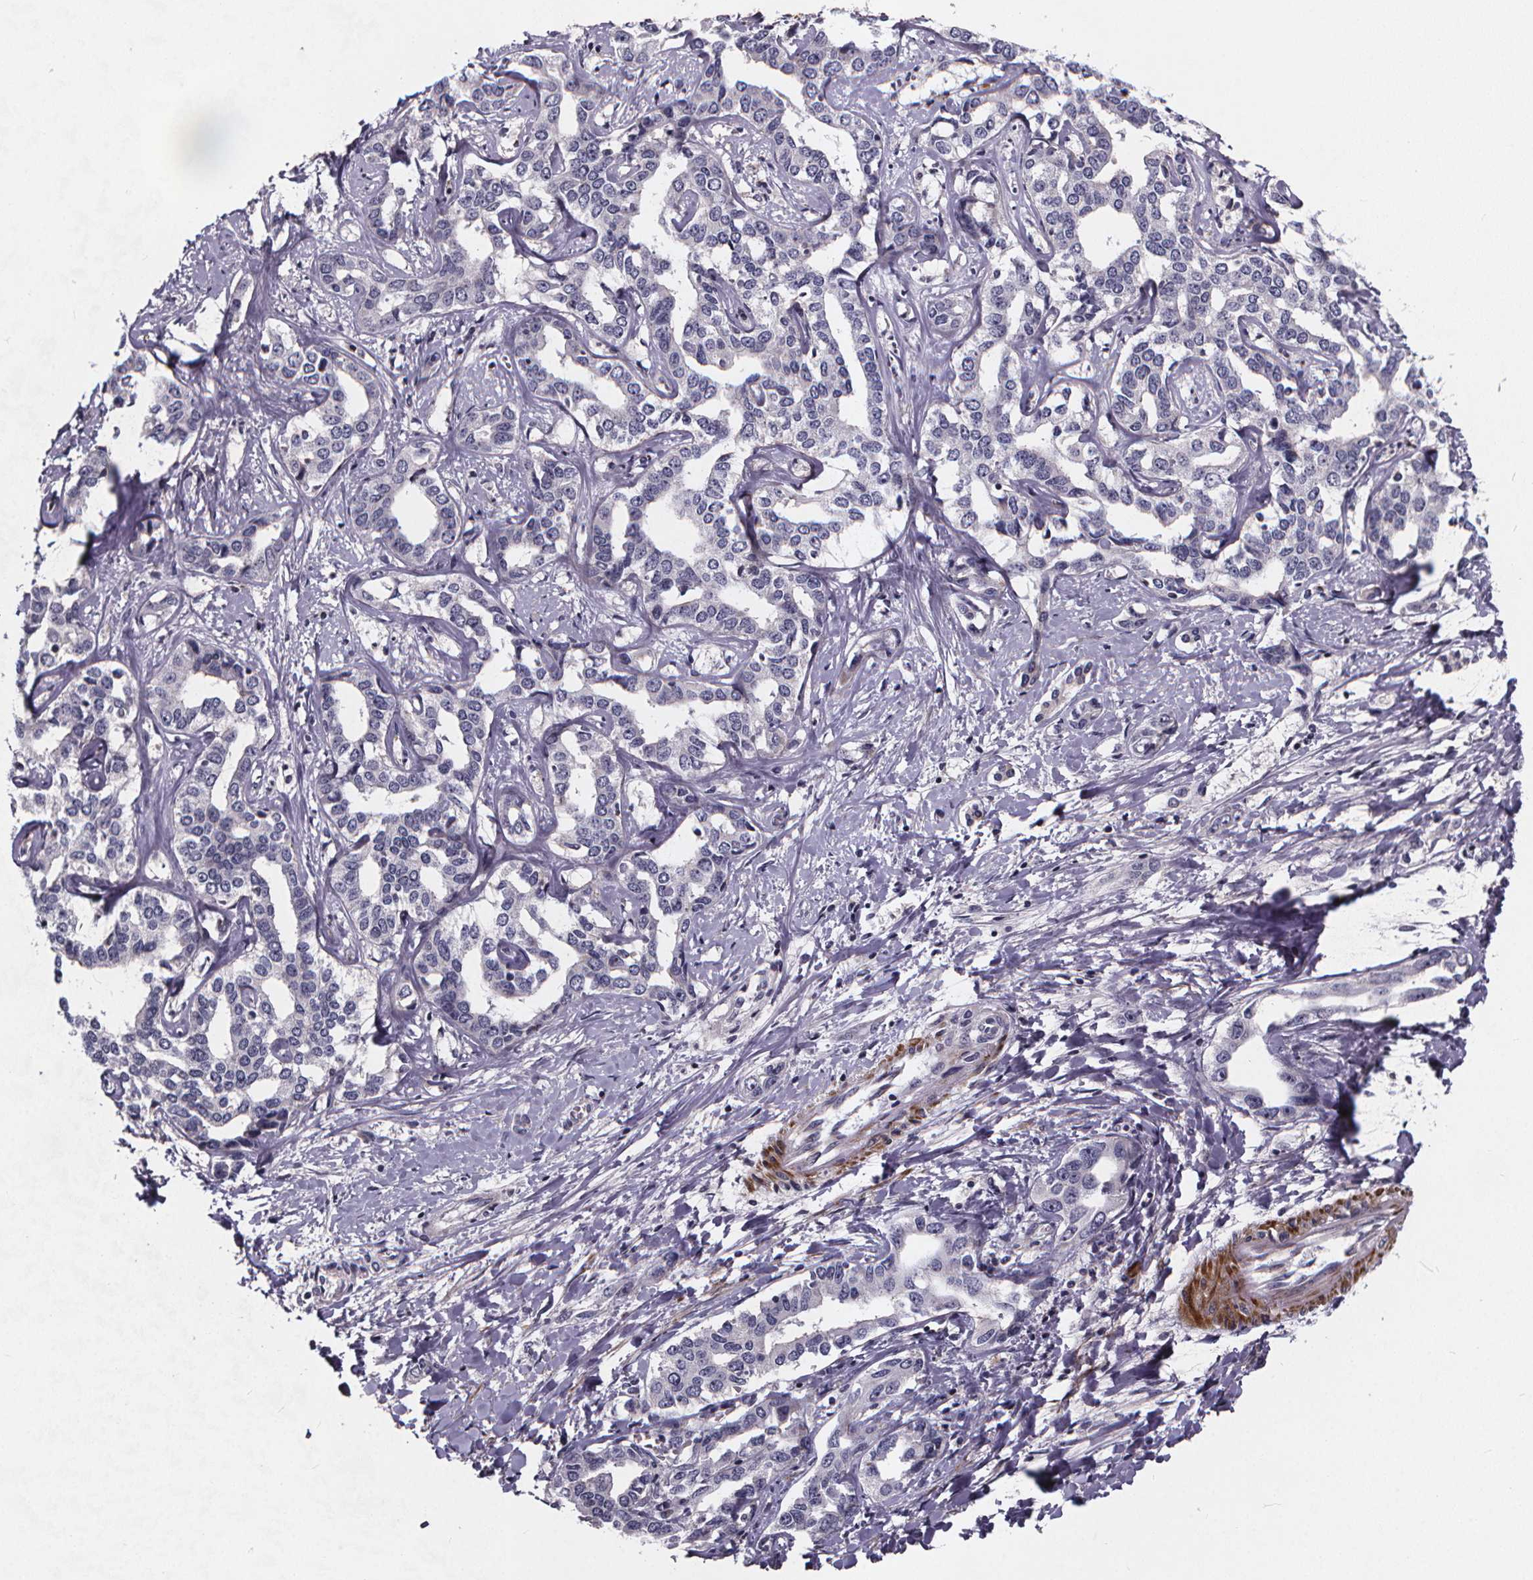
{"staining": {"intensity": "negative", "quantity": "none", "location": "none"}, "tissue": "liver cancer", "cell_type": "Tumor cells", "image_type": "cancer", "snomed": [{"axis": "morphology", "description": "Cholangiocarcinoma"}, {"axis": "topography", "description": "Liver"}], "caption": "Protein analysis of liver cancer demonstrates no significant expression in tumor cells.", "gene": "FBXW2", "patient": {"sex": "male", "age": 59}}